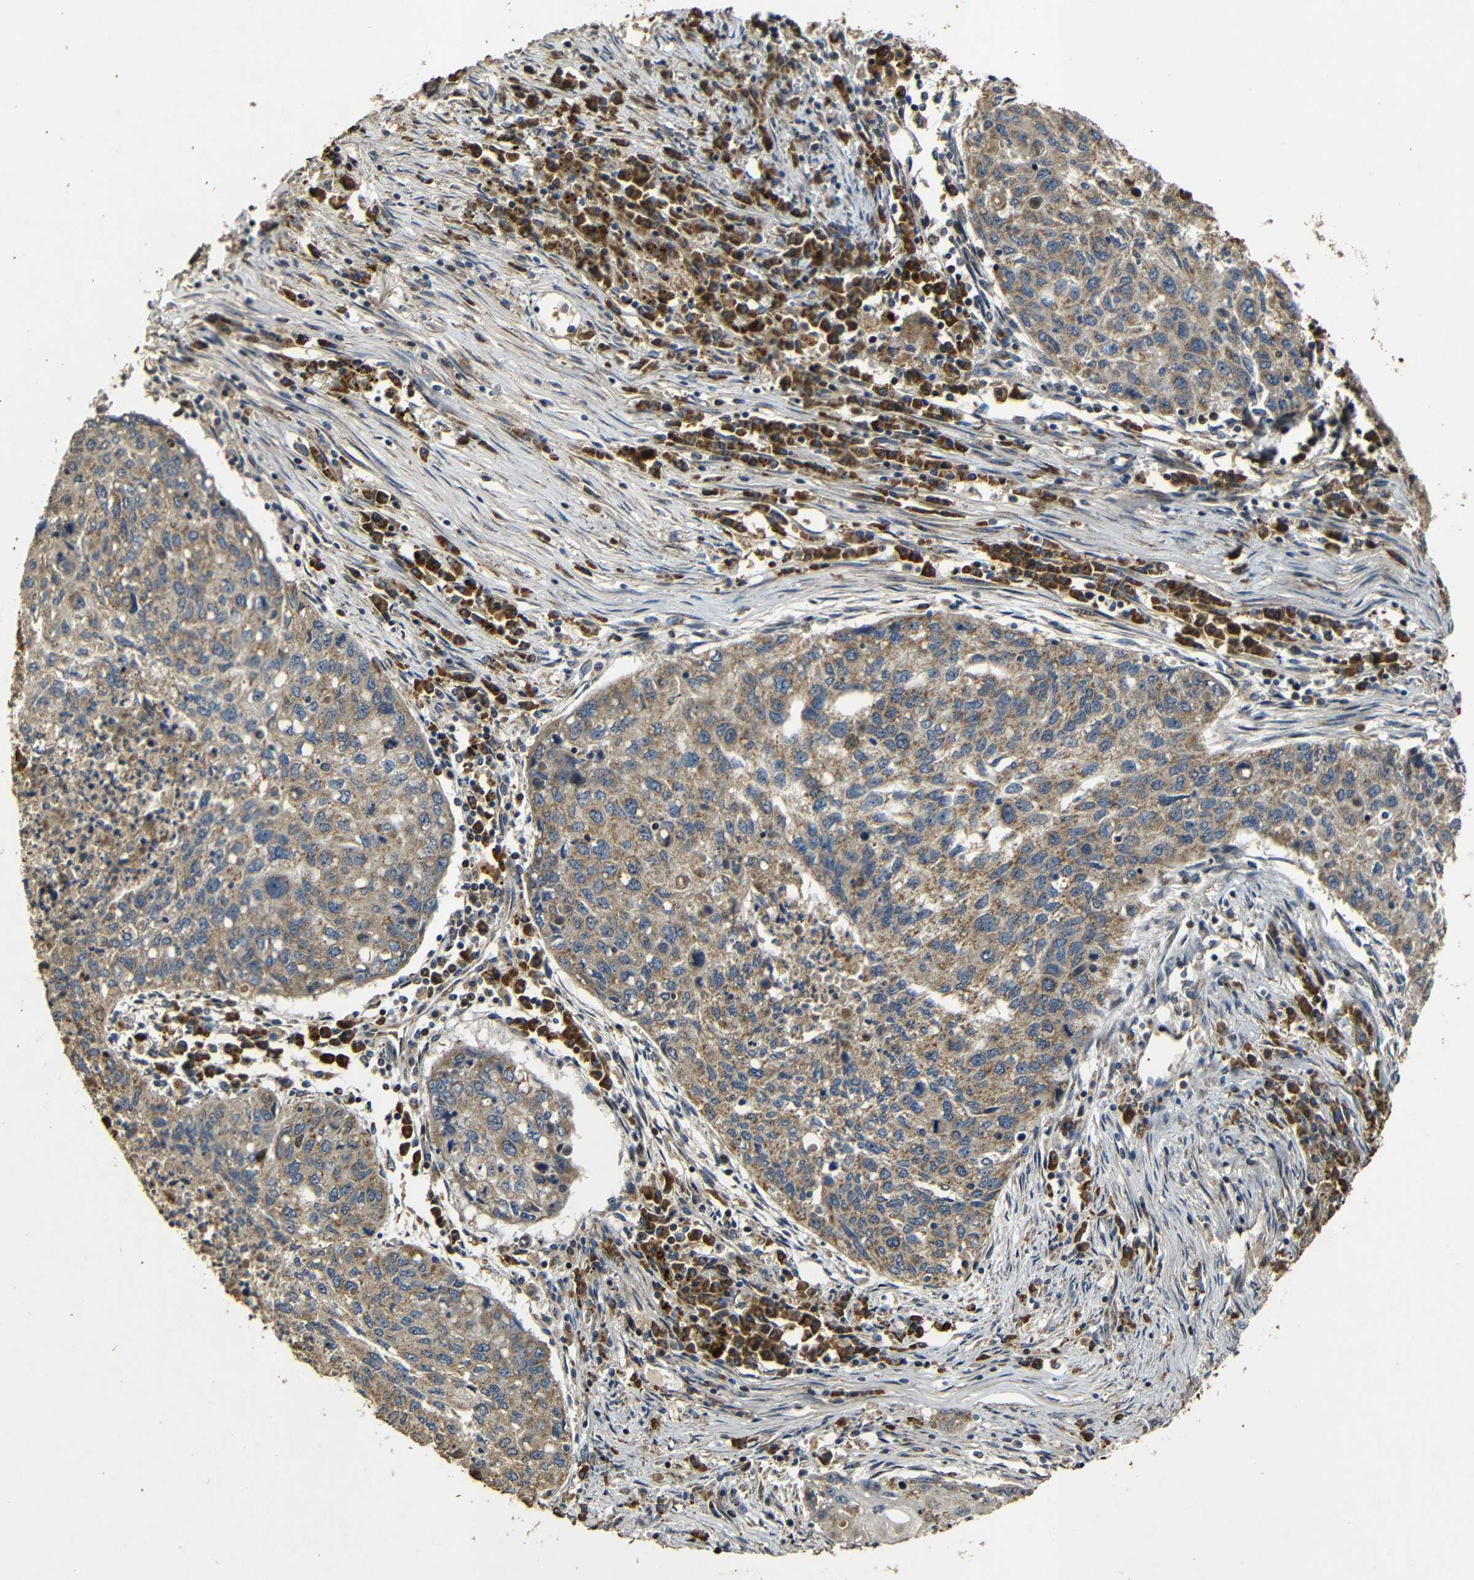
{"staining": {"intensity": "moderate", "quantity": ">75%", "location": "cytoplasmic/membranous"}, "tissue": "lung cancer", "cell_type": "Tumor cells", "image_type": "cancer", "snomed": [{"axis": "morphology", "description": "Squamous cell carcinoma, NOS"}, {"axis": "topography", "description": "Lung"}], "caption": "High-magnification brightfield microscopy of lung cancer stained with DAB (brown) and counterstained with hematoxylin (blue). tumor cells exhibit moderate cytoplasmic/membranous staining is present in about>75% of cells.", "gene": "KAZALD1", "patient": {"sex": "female", "age": 63}}